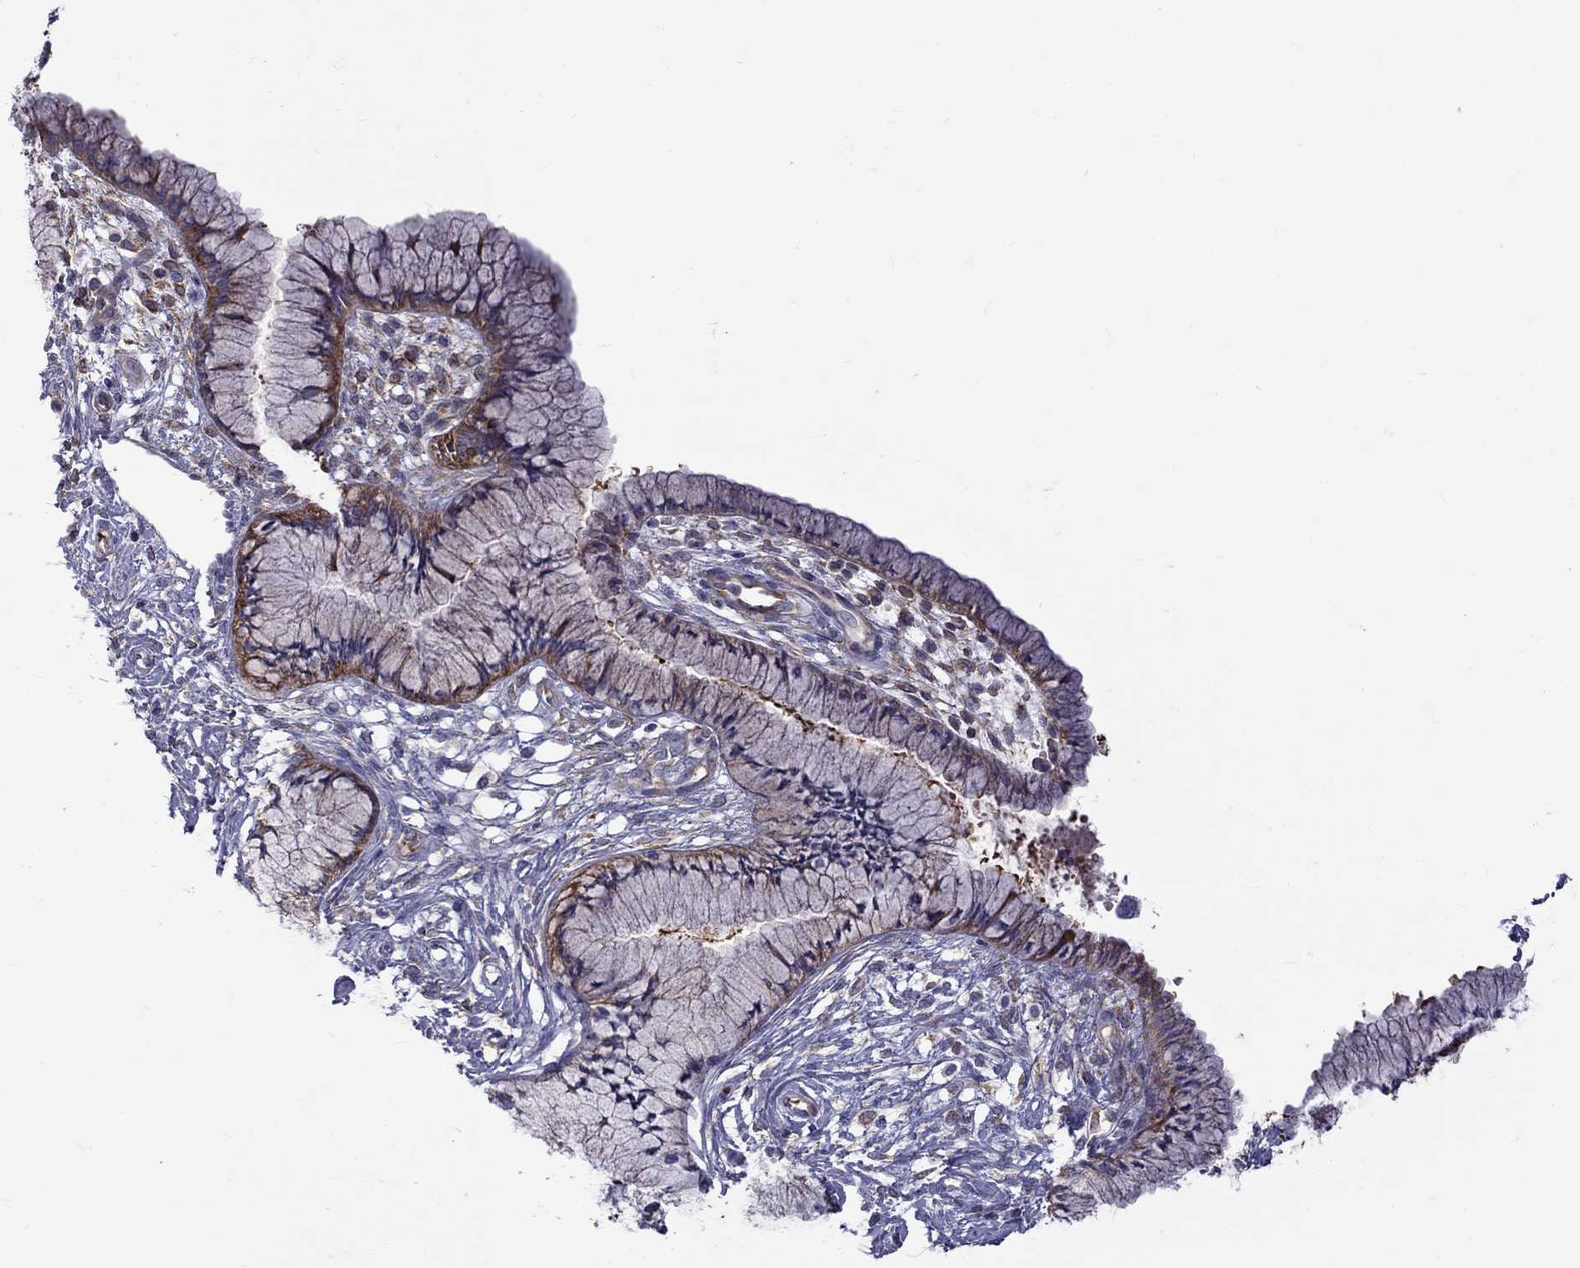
{"staining": {"intensity": "moderate", "quantity": "<25%", "location": "cytoplasmic/membranous"}, "tissue": "cervix", "cell_type": "Glandular cells", "image_type": "normal", "snomed": [{"axis": "morphology", "description": "Normal tissue, NOS"}, {"axis": "topography", "description": "Cervix"}], "caption": "A histopathology image of cervix stained for a protein shows moderate cytoplasmic/membranous brown staining in glandular cells.", "gene": "EIF4E3", "patient": {"sex": "female", "age": 37}}